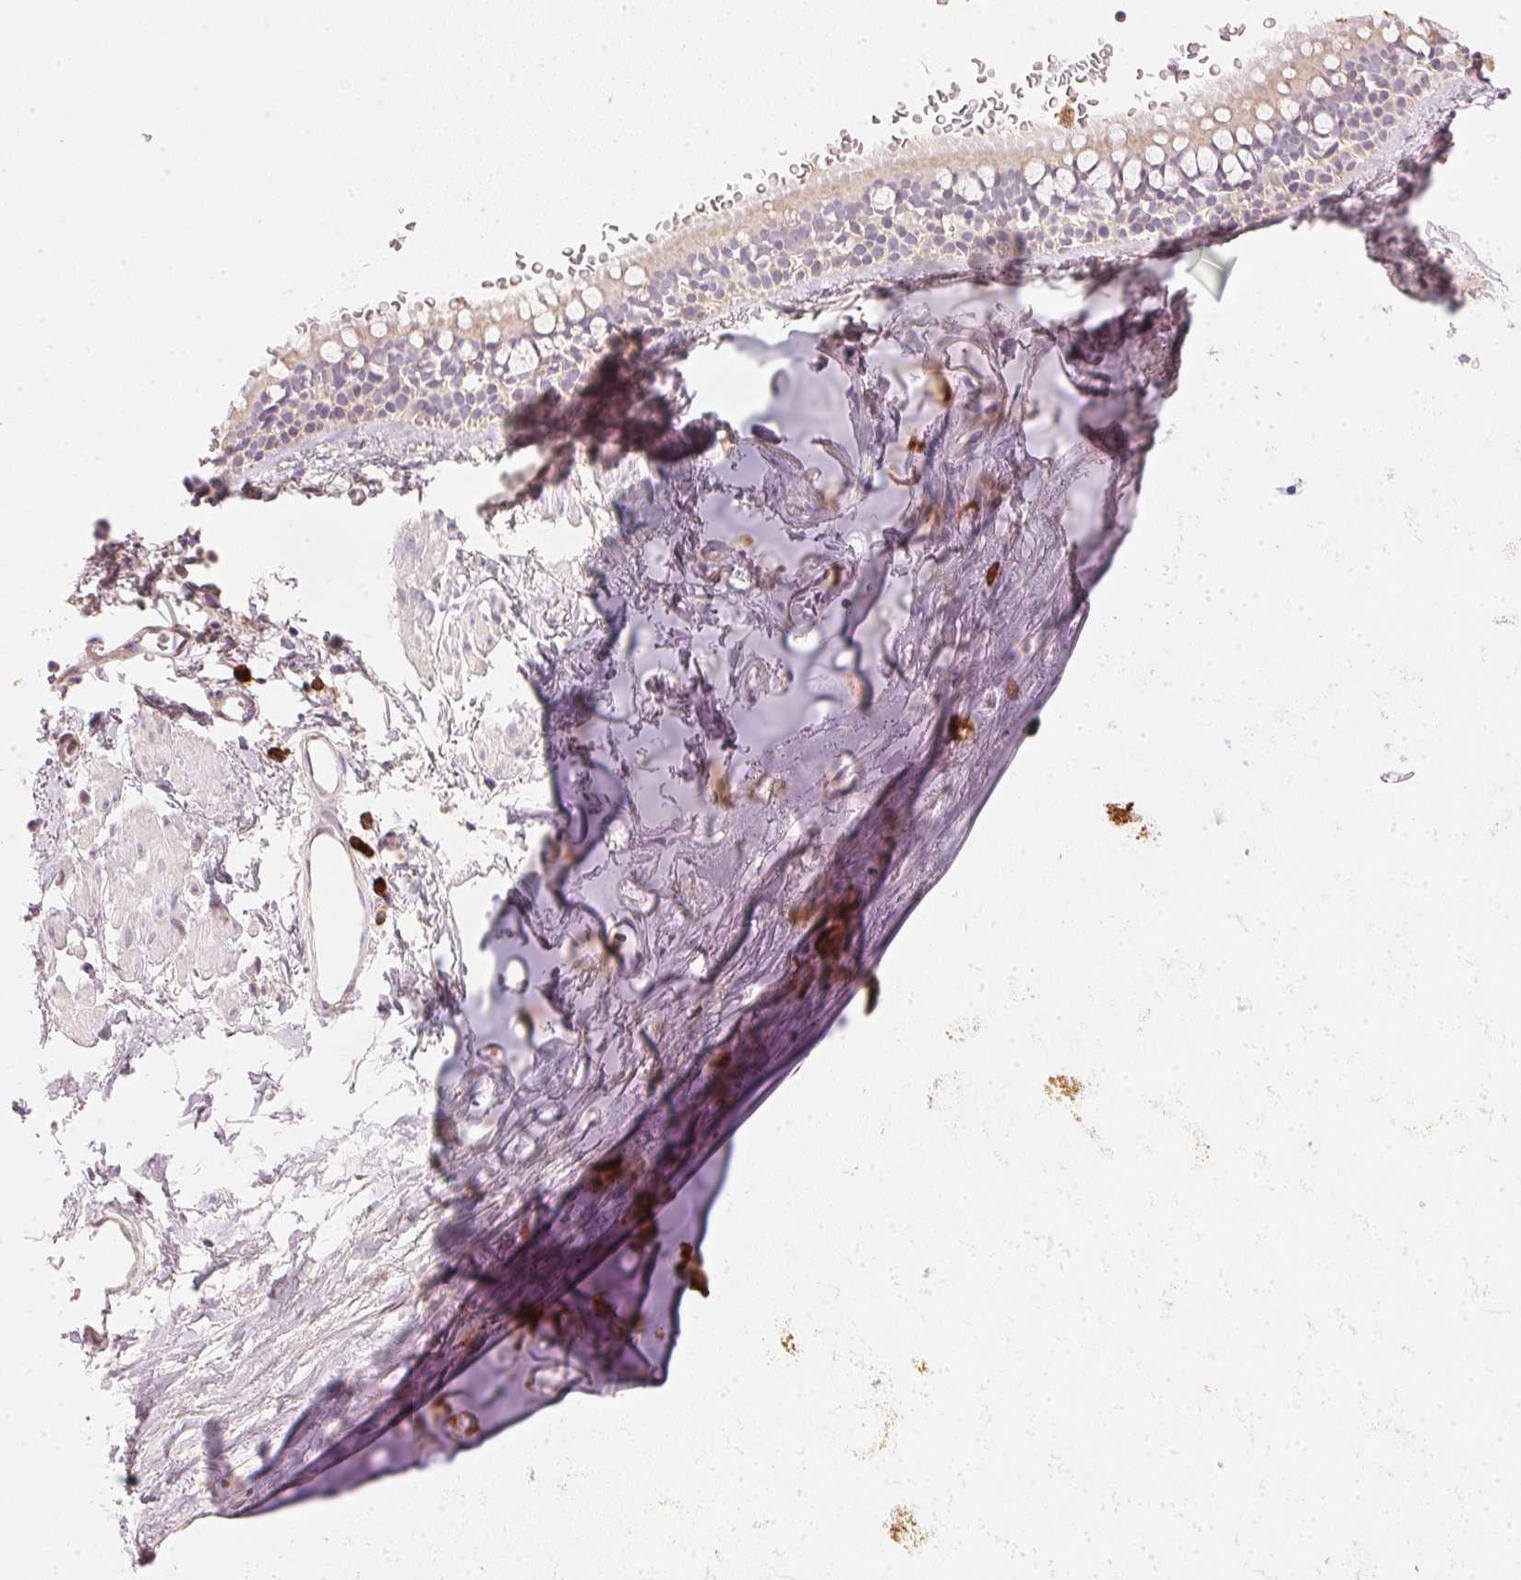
{"staining": {"intensity": "negative", "quantity": "none", "location": "none"}, "tissue": "bronchus", "cell_type": "Respiratory epithelial cells", "image_type": "normal", "snomed": [{"axis": "morphology", "description": "Normal tissue, NOS"}, {"axis": "topography", "description": "Lymph node"}, {"axis": "topography", "description": "Cartilage tissue"}, {"axis": "topography", "description": "Bronchus"}], "caption": "Immunohistochemical staining of unremarkable human bronchus demonstrates no significant positivity in respiratory epithelial cells. Brightfield microscopy of immunohistochemistry stained with DAB (brown) and hematoxylin (blue), captured at high magnification.", "gene": "RMDN2", "patient": {"sex": "female", "age": 70}}